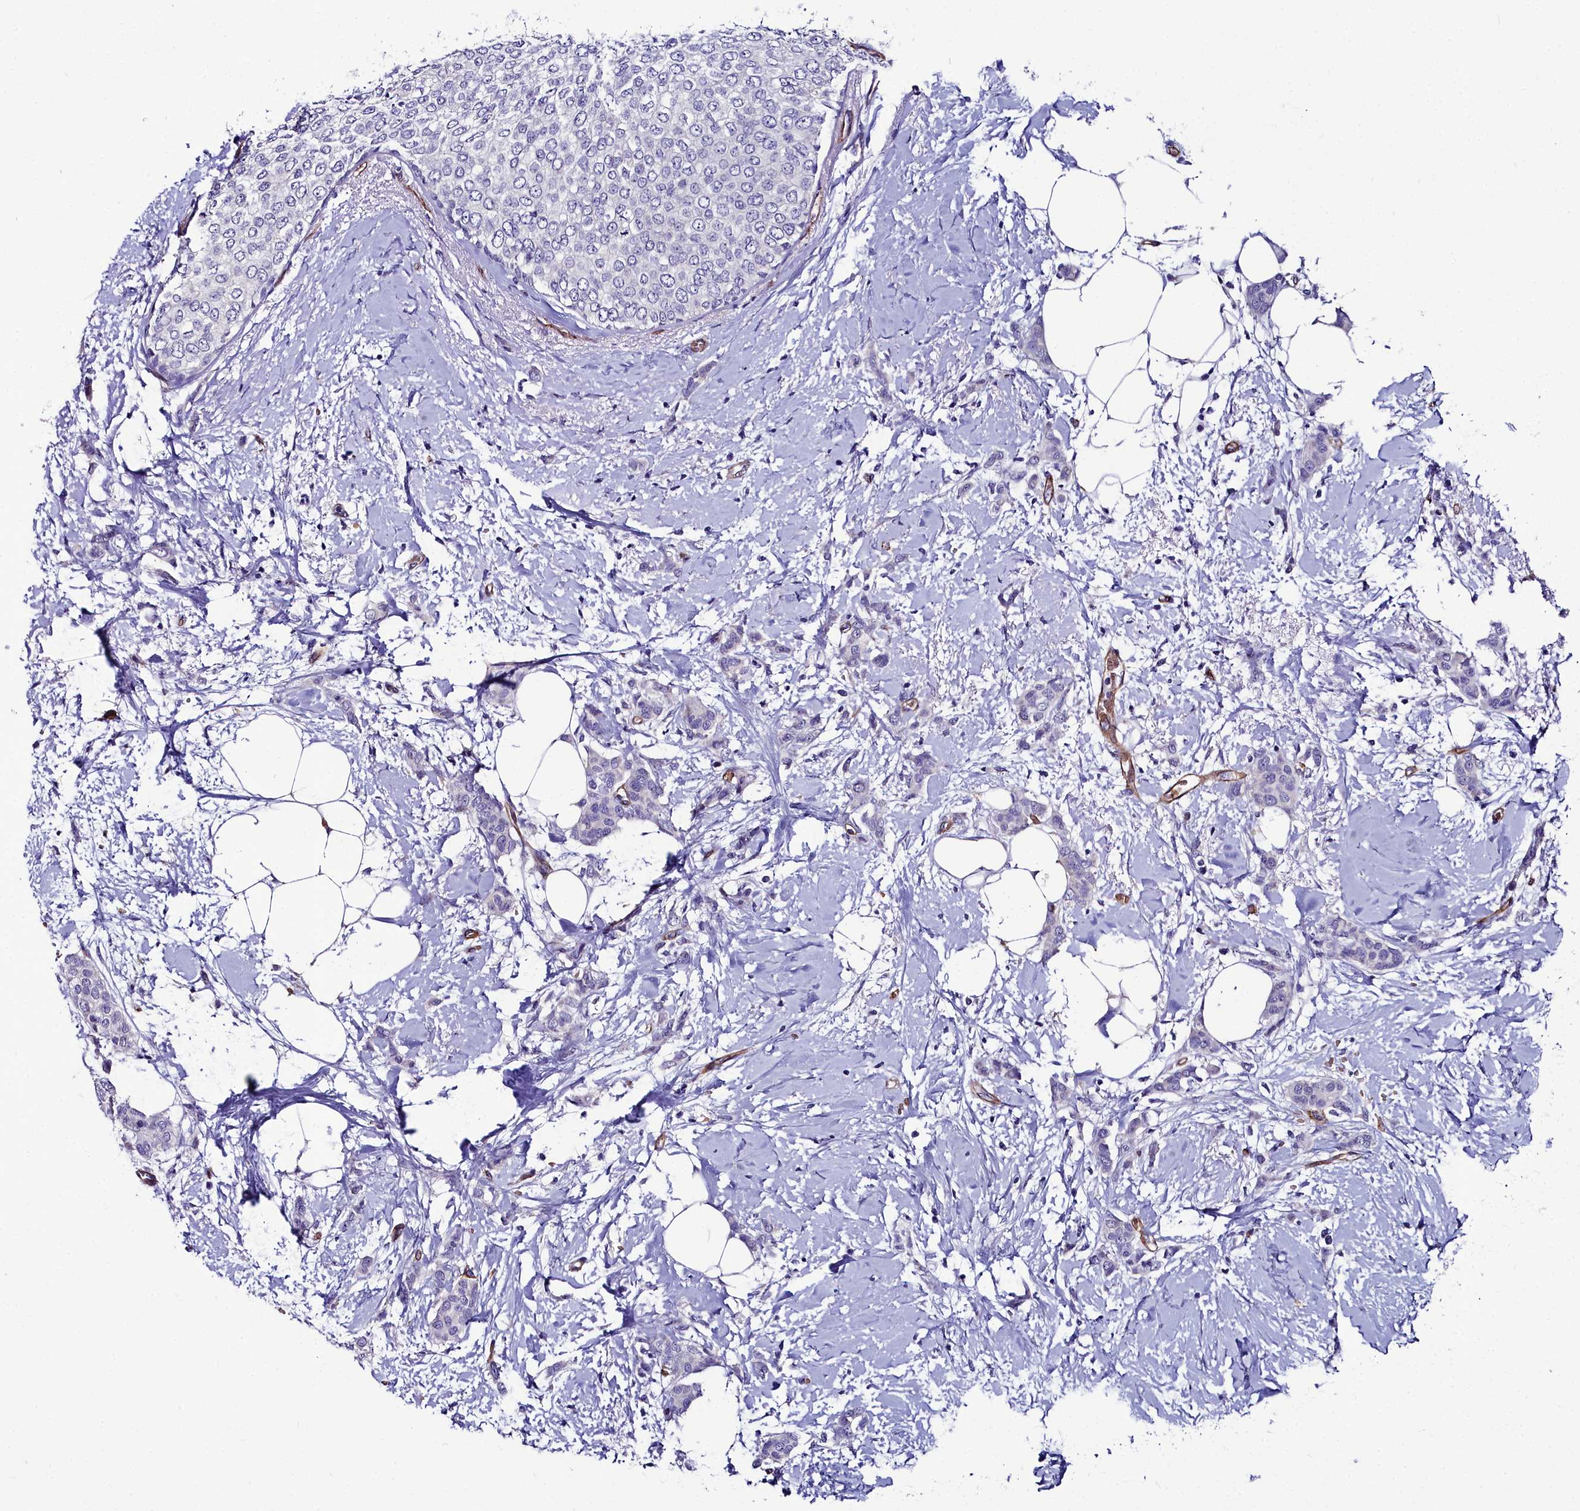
{"staining": {"intensity": "negative", "quantity": "none", "location": "none"}, "tissue": "breast cancer", "cell_type": "Tumor cells", "image_type": "cancer", "snomed": [{"axis": "morphology", "description": "Duct carcinoma"}, {"axis": "topography", "description": "Breast"}], "caption": "IHC histopathology image of neoplastic tissue: human intraductal carcinoma (breast) stained with DAB (3,3'-diaminobenzidine) demonstrates no significant protein positivity in tumor cells.", "gene": "CYP4F11", "patient": {"sex": "female", "age": 72}}